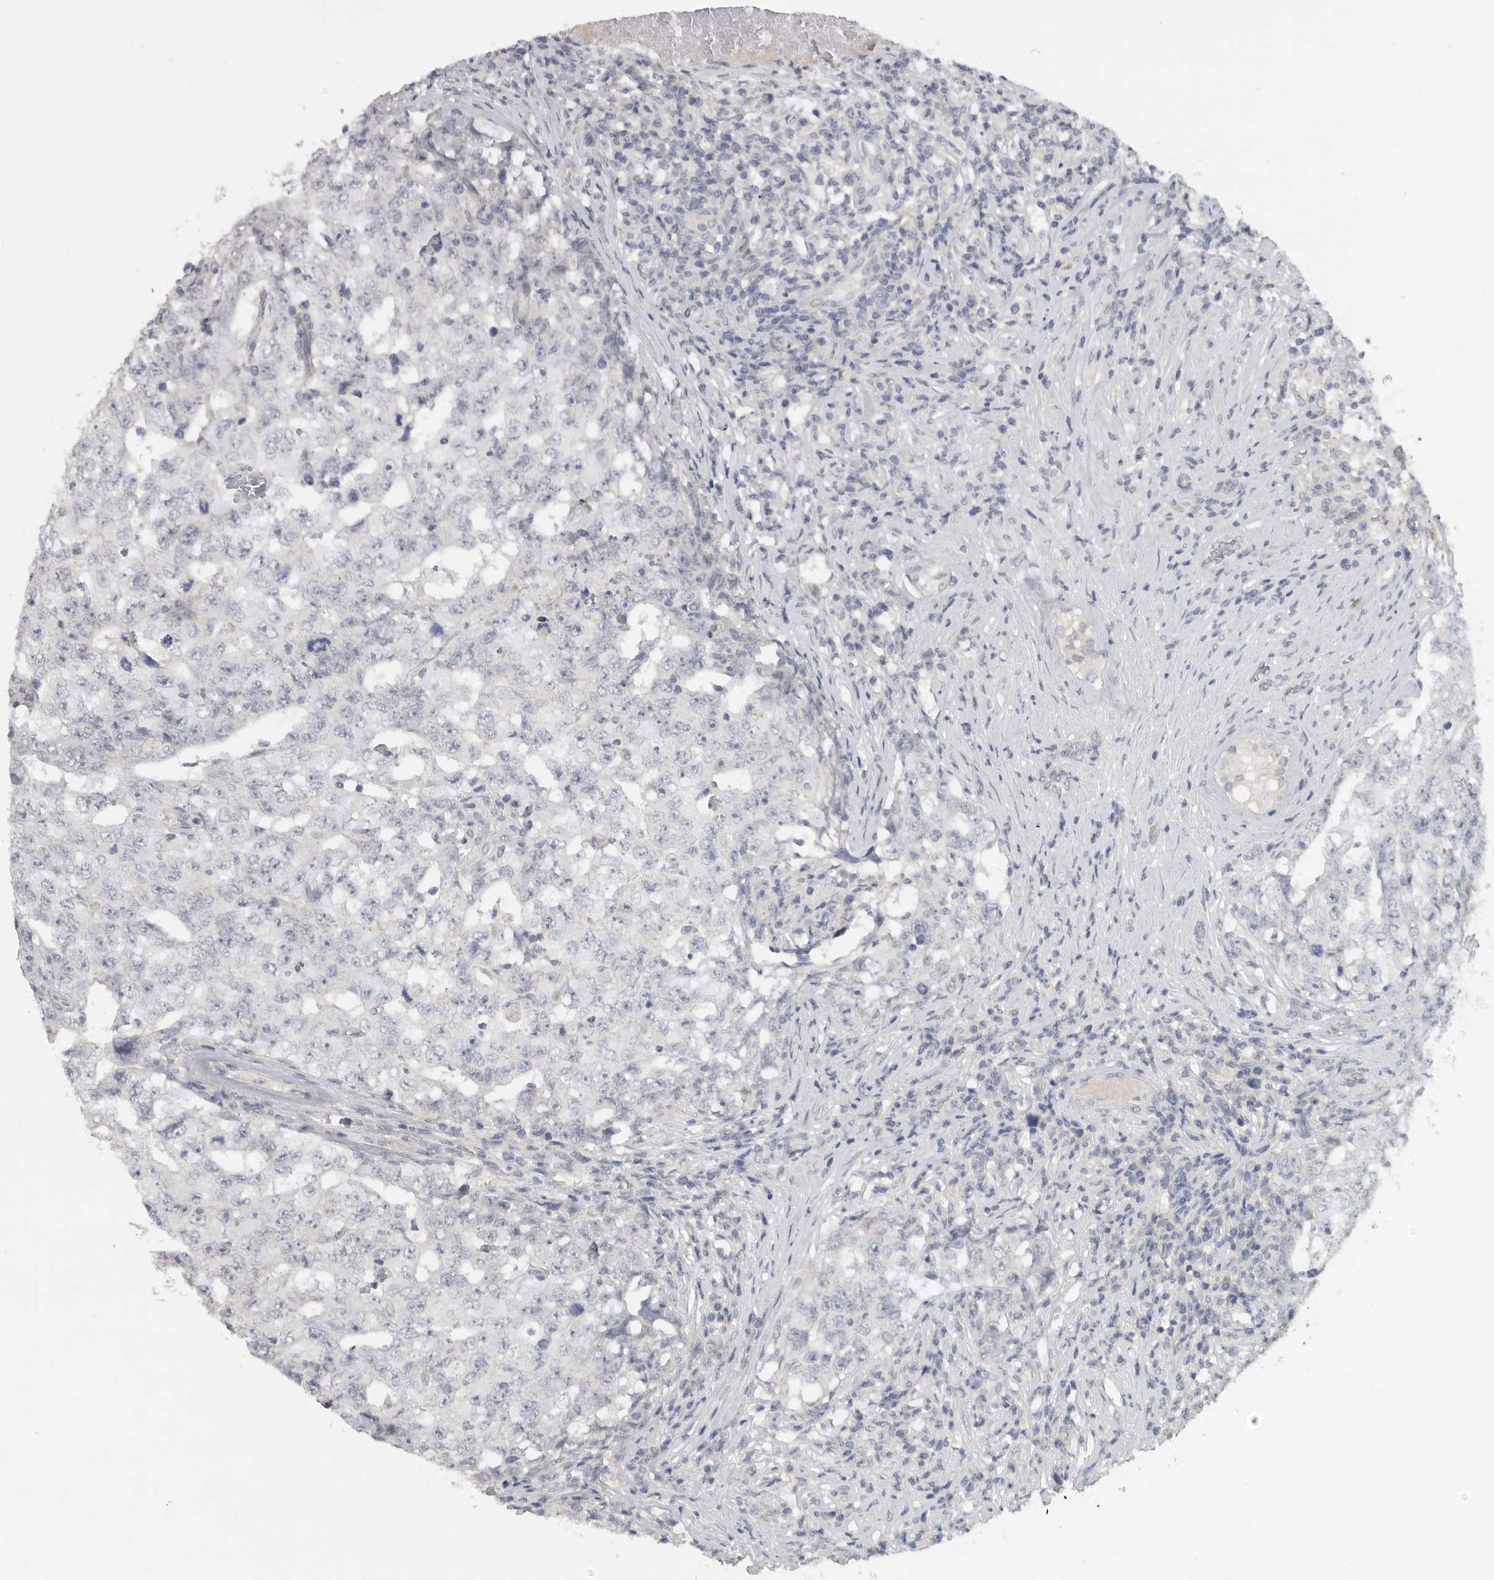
{"staining": {"intensity": "negative", "quantity": "none", "location": "none"}, "tissue": "testis cancer", "cell_type": "Tumor cells", "image_type": "cancer", "snomed": [{"axis": "morphology", "description": "Carcinoma, Embryonal, NOS"}, {"axis": "topography", "description": "Testis"}], "caption": "IHC image of neoplastic tissue: embryonal carcinoma (testis) stained with DAB (3,3'-diaminobenzidine) shows no significant protein expression in tumor cells. (Immunohistochemistry (ihc), brightfield microscopy, high magnification).", "gene": "REG4", "patient": {"sex": "male", "age": 26}}